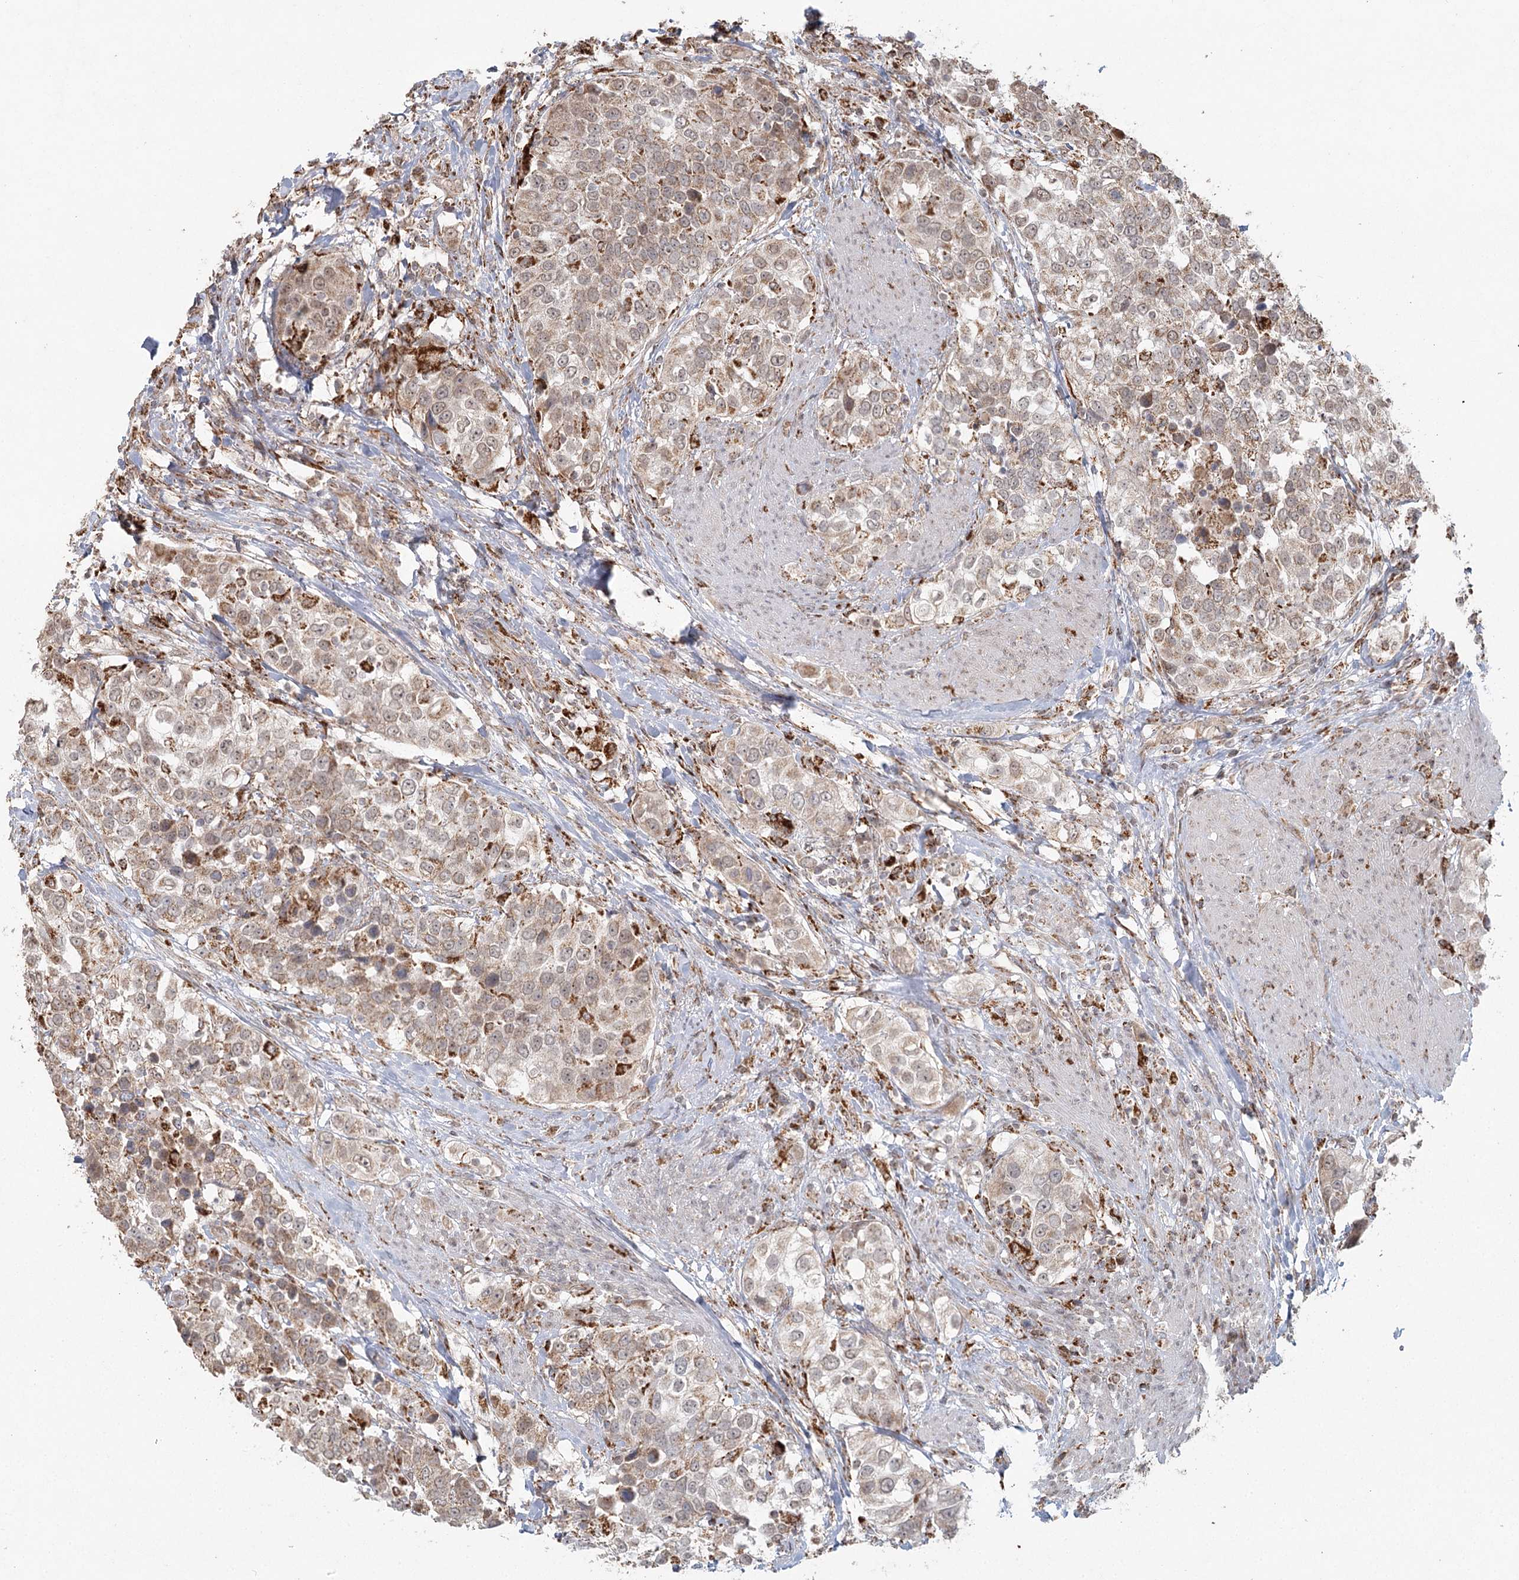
{"staining": {"intensity": "weak", "quantity": ">75%", "location": "cytoplasmic/membranous"}, "tissue": "urothelial cancer", "cell_type": "Tumor cells", "image_type": "cancer", "snomed": [{"axis": "morphology", "description": "Urothelial carcinoma, High grade"}, {"axis": "topography", "description": "Urinary bladder"}], "caption": "Human urothelial cancer stained for a protein (brown) demonstrates weak cytoplasmic/membranous positive expression in approximately >75% of tumor cells.", "gene": "LACTB", "patient": {"sex": "female", "age": 80}}